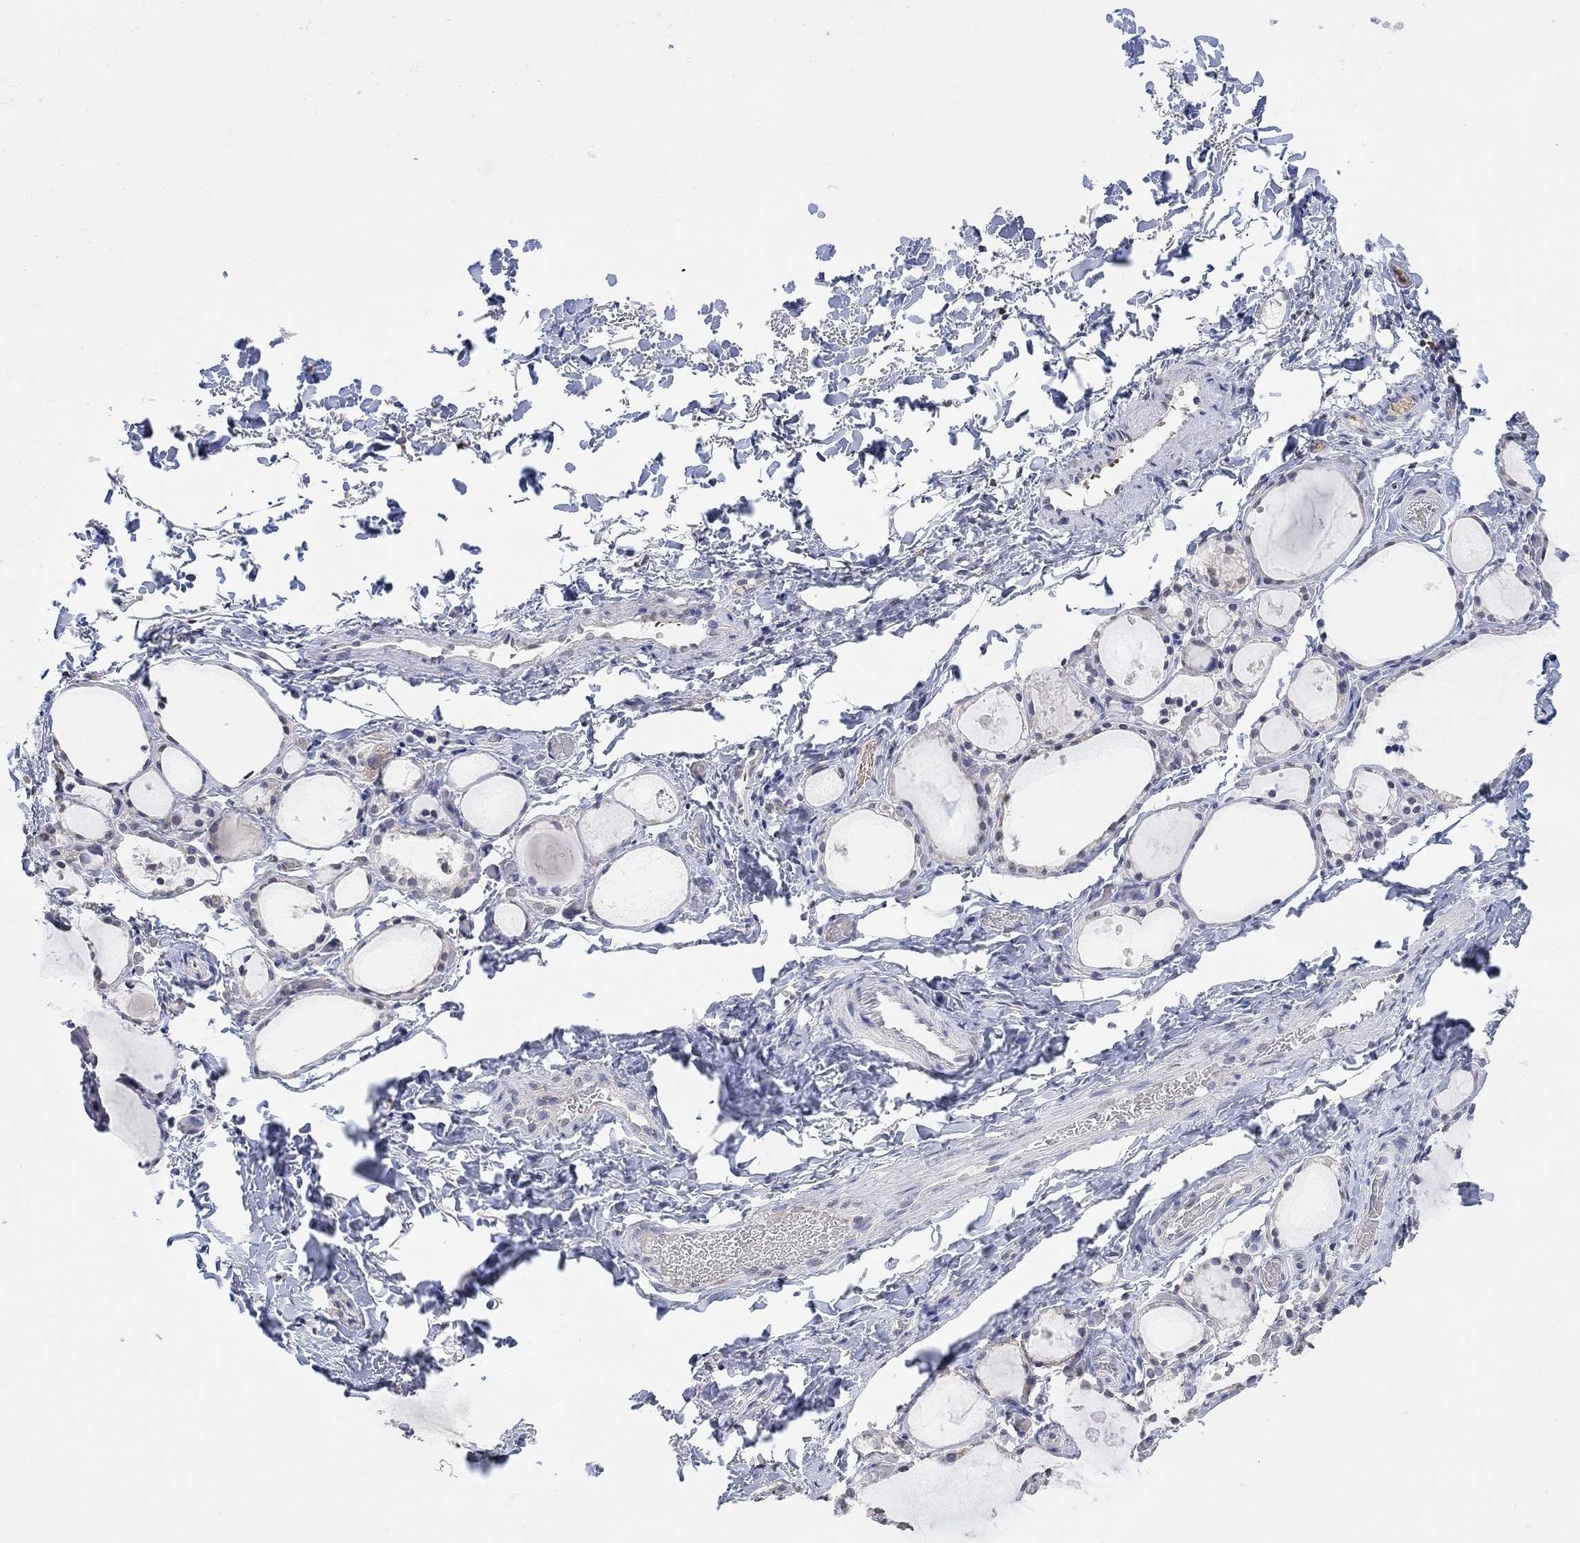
{"staining": {"intensity": "negative", "quantity": "none", "location": "none"}, "tissue": "thyroid gland", "cell_type": "Glandular cells", "image_type": "normal", "snomed": [{"axis": "morphology", "description": "Normal tissue, NOS"}, {"axis": "topography", "description": "Thyroid gland"}], "caption": "Image shows no protein expression in glandular cells of benign thyroid gland.", "gene": "TMEM255A", "patient": {"sex": "male", "age": 68}}